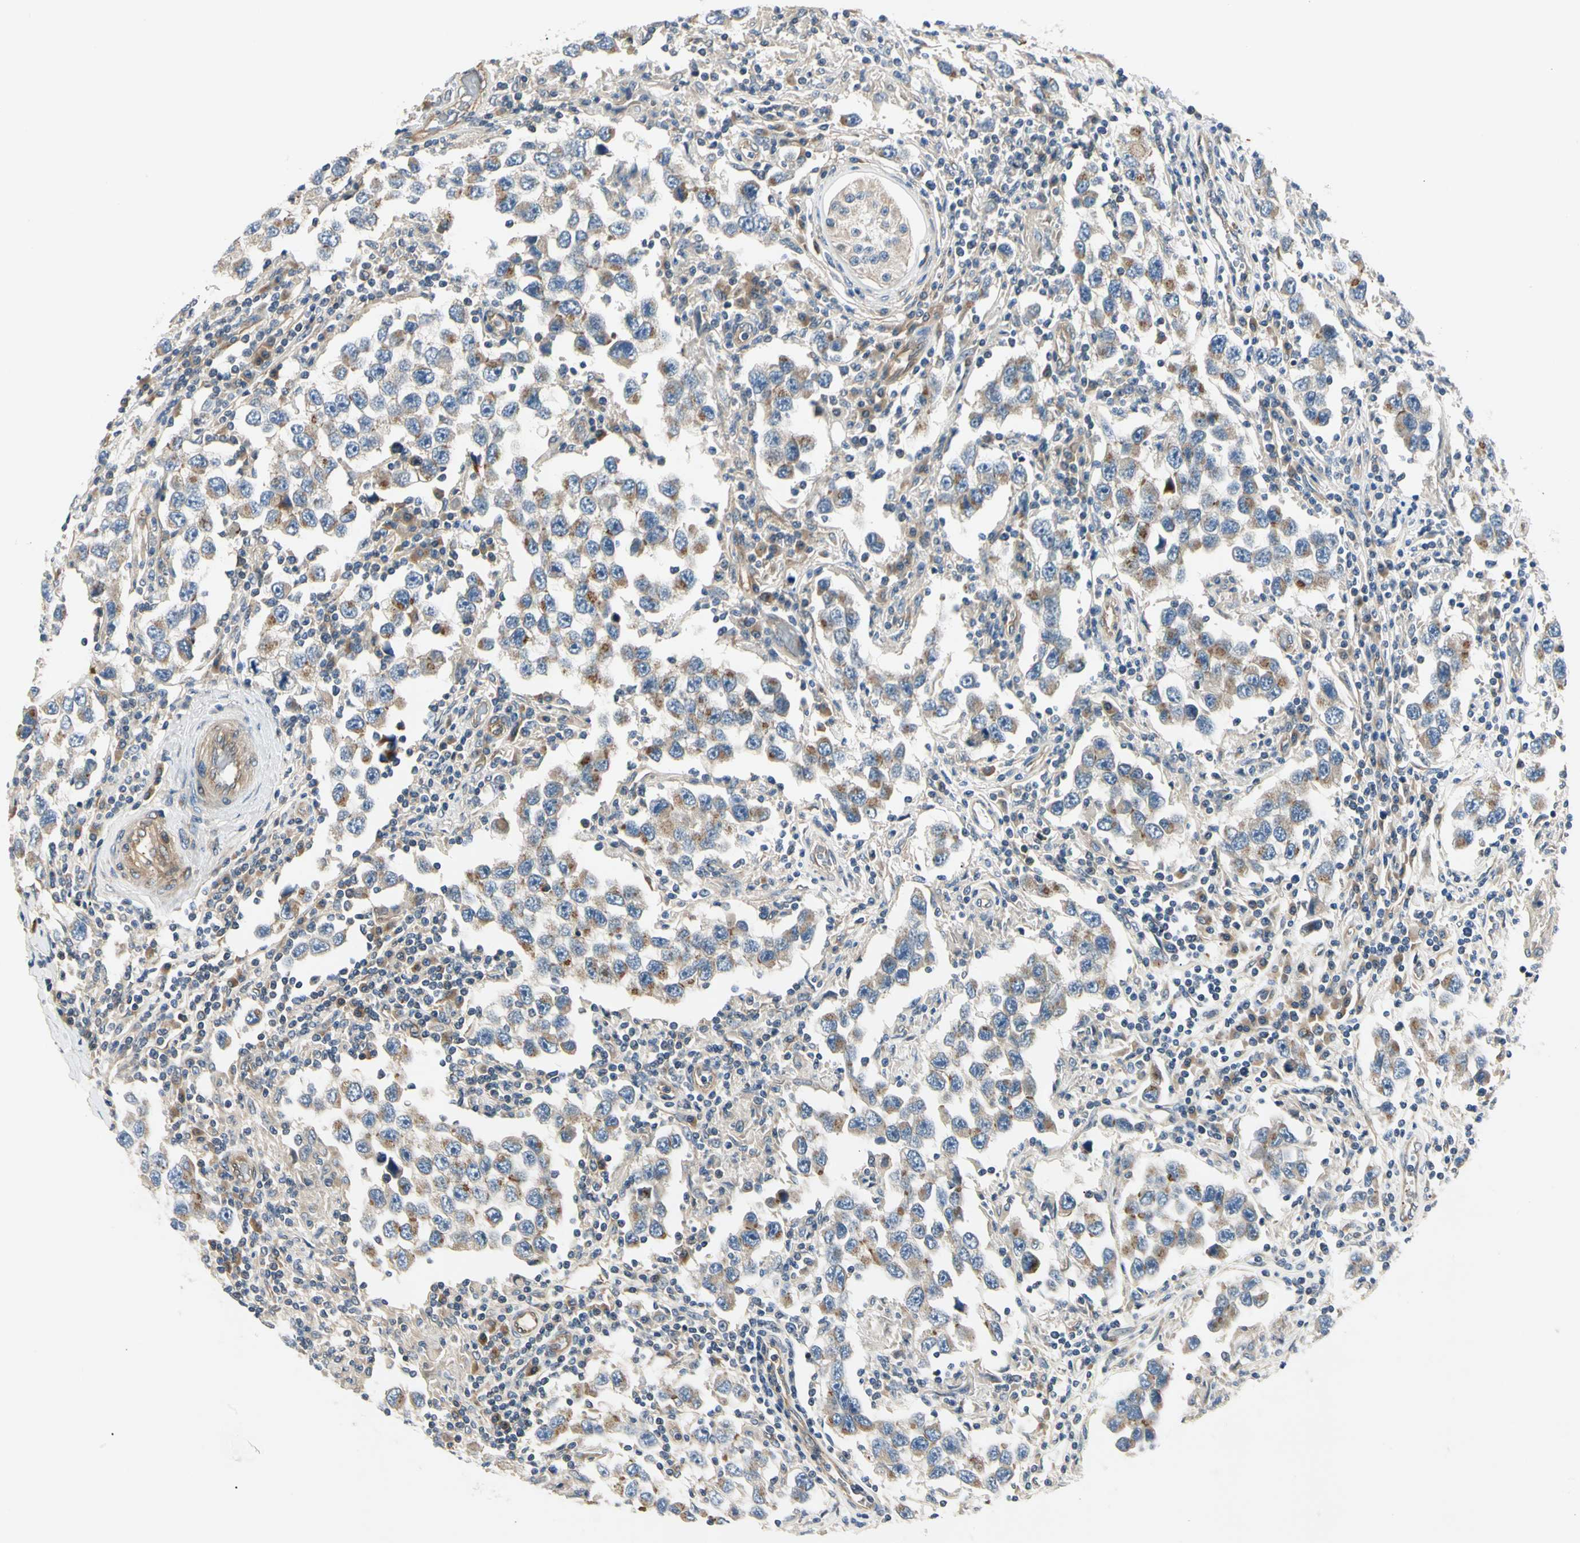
{"staining": {"intensity": "moderate", "quantity": "25%-75%", "location": "cytoplasmic/membranous"}, "tissue": "testis cancer", "cell_type": "Tumor cells", "image_type": "cancer", "snomed": [{"axis": "morphology", "description": "Carcinoma, Embryonal, NOS"}, {"axis": "topography", "description": "Testis"}], "caption": "Testis cancer stained for a protein shows moderate cytoplasmic/membranous positivity in tumor cells.", "gene": "ROCK2", "patient": {"sex": "male", "age": 21}}